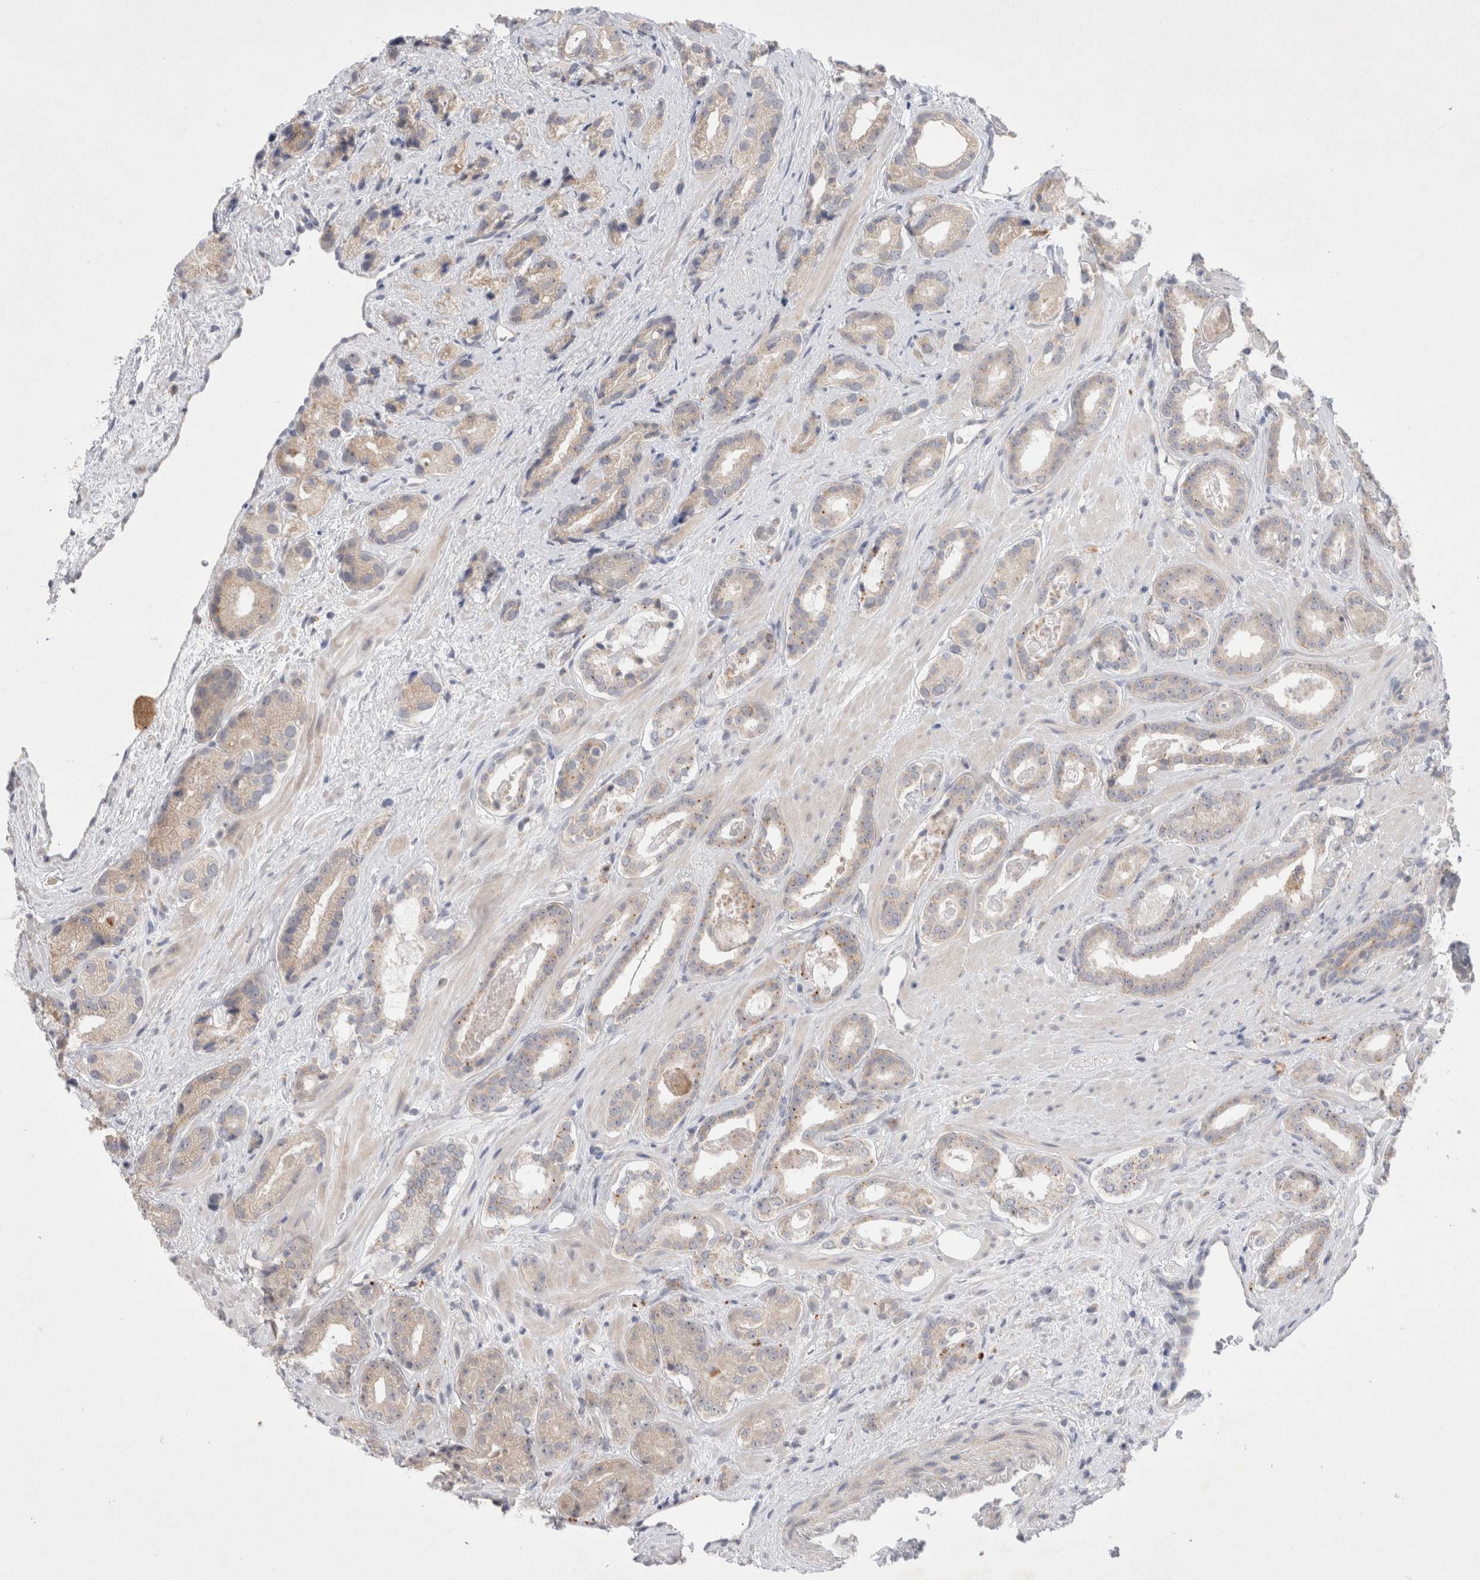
{"staining": {"intensity": "weak", "quantity": "<25%", "location": "cytoplasmic/membranous"}, "tissue": "prostate cancer", "cell_type": "Tumor cells", "image_type": "cancer", "snomed": [{"axis": "morphology", "description": "Adenocarcinoma, High grade"}, {"axis": "topography", "description": "Prostate"}], "caption": "High magnification brightfield microscopy of adenocarcinoma (high-grade) (prostate) stained with DAB (brown) and counterstained with hematoxylin (blue): tumor cells show no significant positivity.", "gene": "NPC1", "patient": {"sex": "male", "age": 71}}